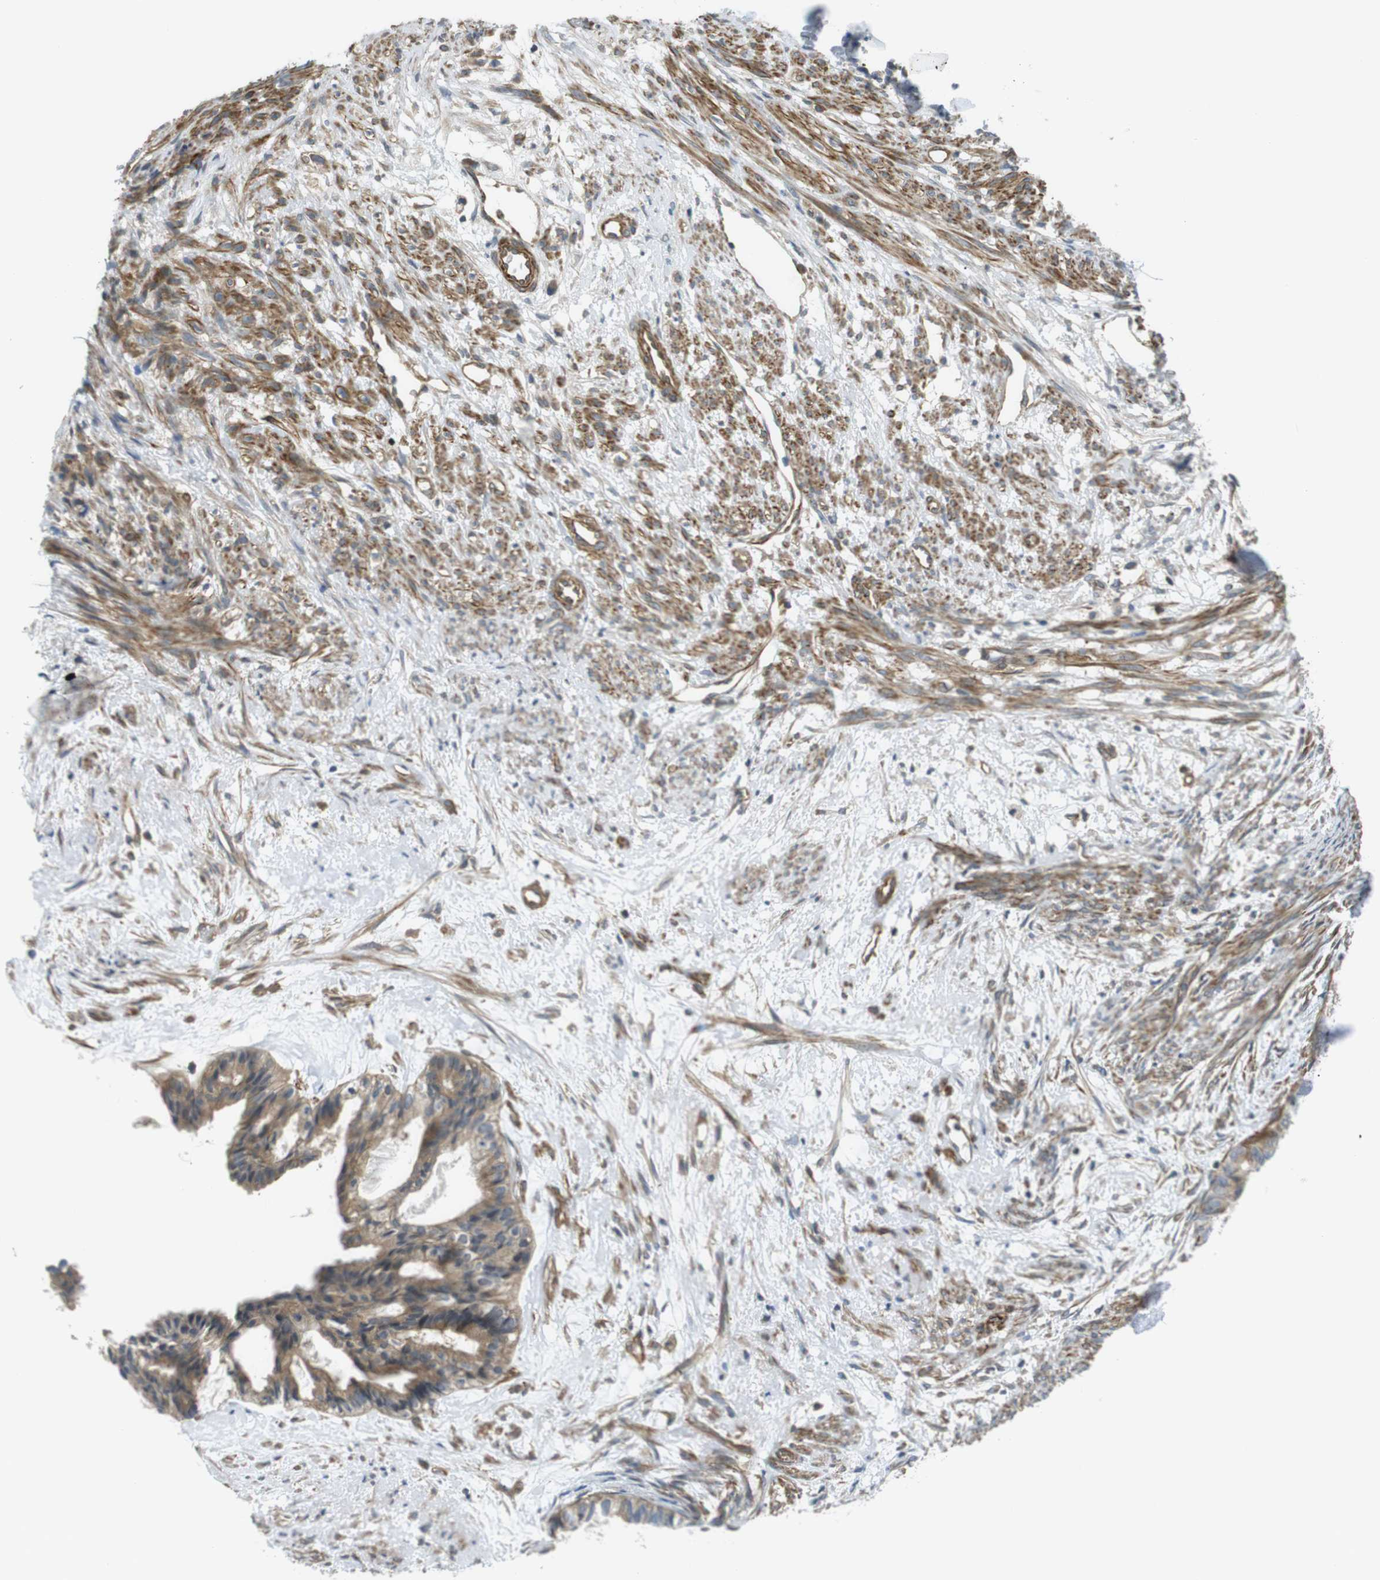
{"staining": {"intensity": "moderate", "quantity": ">75%", "location": "cytoplasmic/membranous"}, "tissue": "cervical cancer", "cell_type": "Tumor cells", "image_type": "cancer", "snomed": [{"axis": "morphology", "description": "Normal tissue, NOS"}, {"axis": "morphology", "description": "Adenocarcinoma, NOS"}, {"axis": "topography", "description": "Cervix"}, {"axis": "topography", "description": "Endometrium"}], "caption": "Protein expression analysis of cervical cancer exhibits moderate cytoplasmic/membranous positivity in approximately >75% of tumor cells.", "gene": "TSC1", "patient": {"sex": "female", "age": 86}}